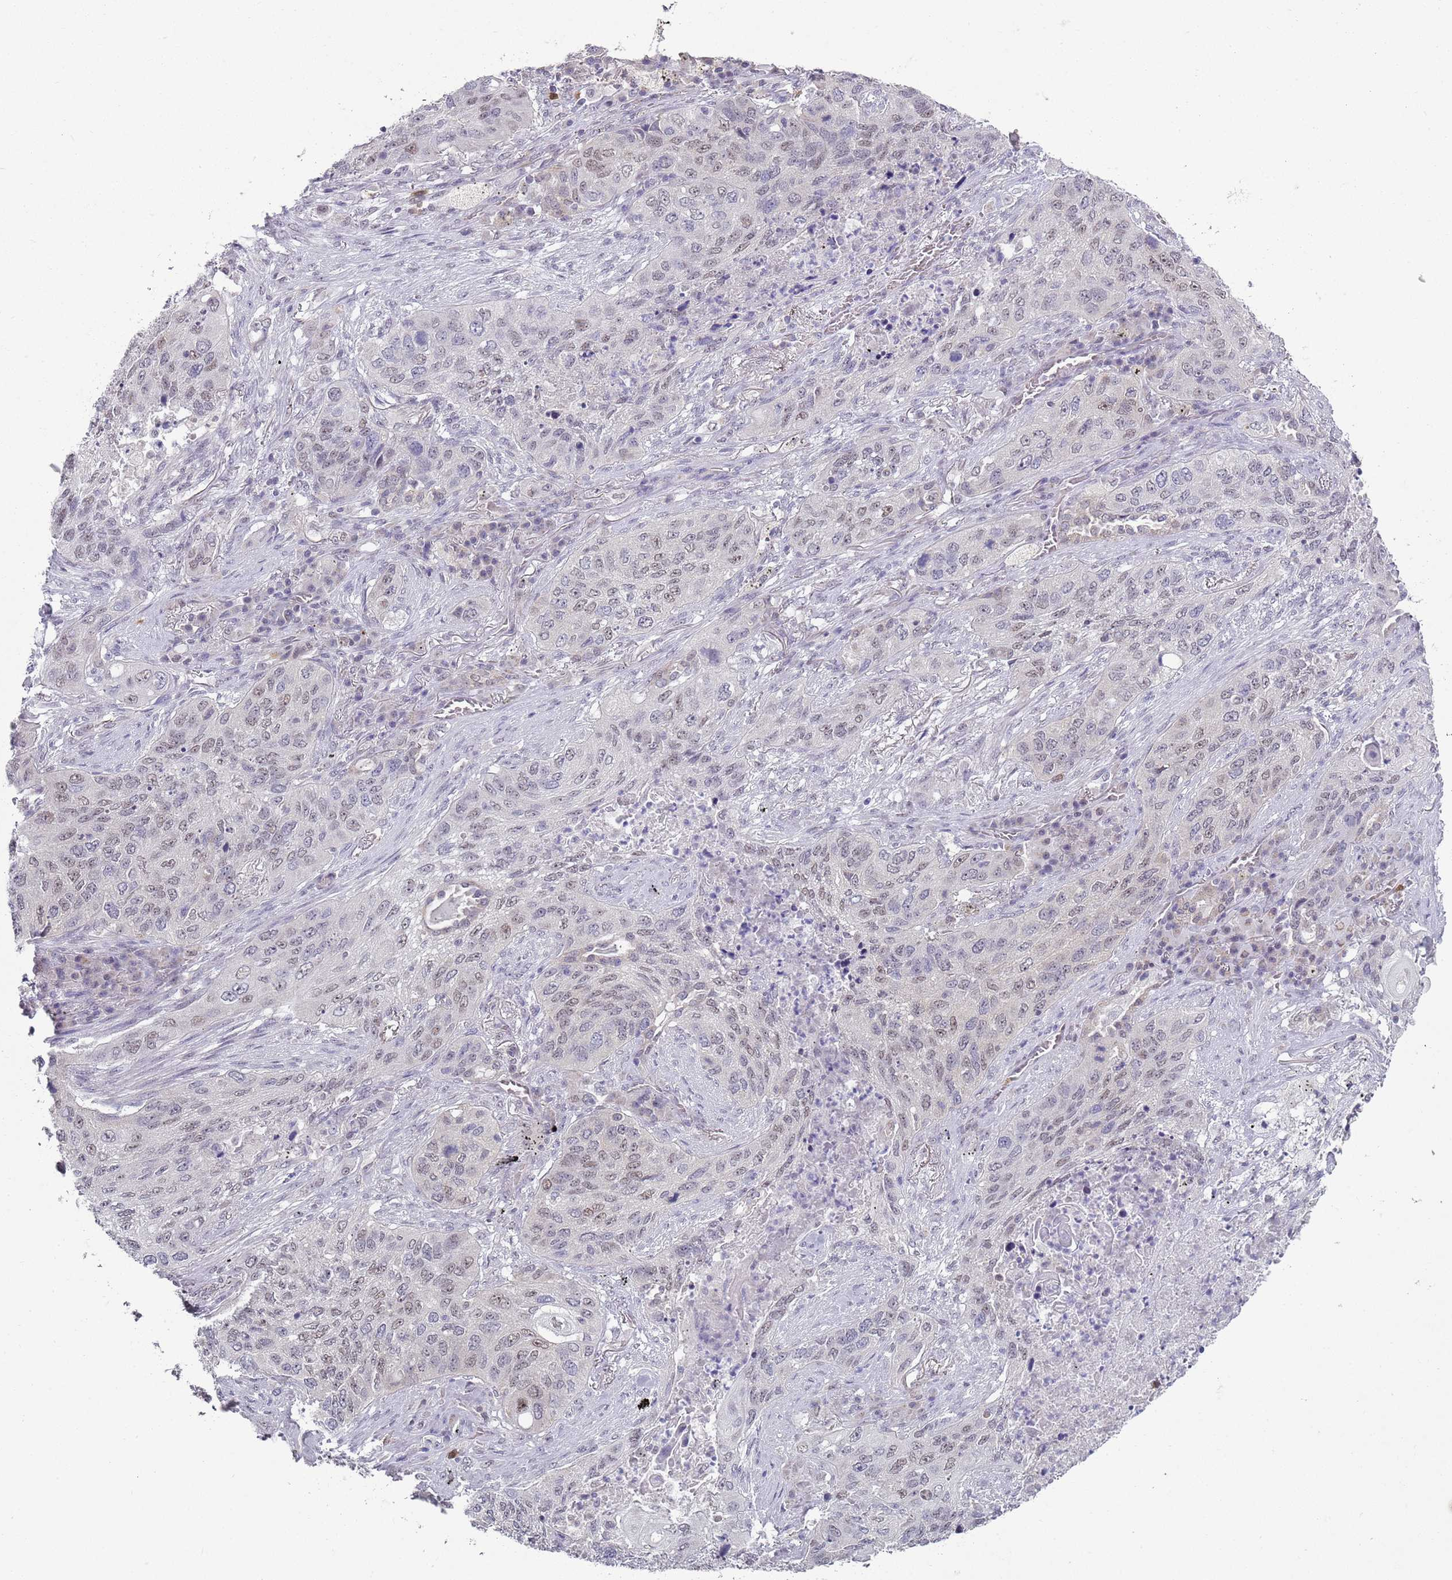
{"staining": {"intensity": "weak", "quantity": "25%-75%", "location": "nuclear"}, "tissue": "lung cancer", "cell_type": "Tumor cells", "image_type": "cancer", "snomed": [{"axis": "morphology", "description": "Squamous cell carcinoma, NOS"}, {"axis": "topography", "description": "Lung"}], "caption": "This micrograph exhibits immunohistochemistry staining of human lung cancer, with low weak nuclear positivity in approximately 25%-75% of tumor cells.", "gene": "SMARCAL1", "patient": {"sex": "female", "age": 63}}